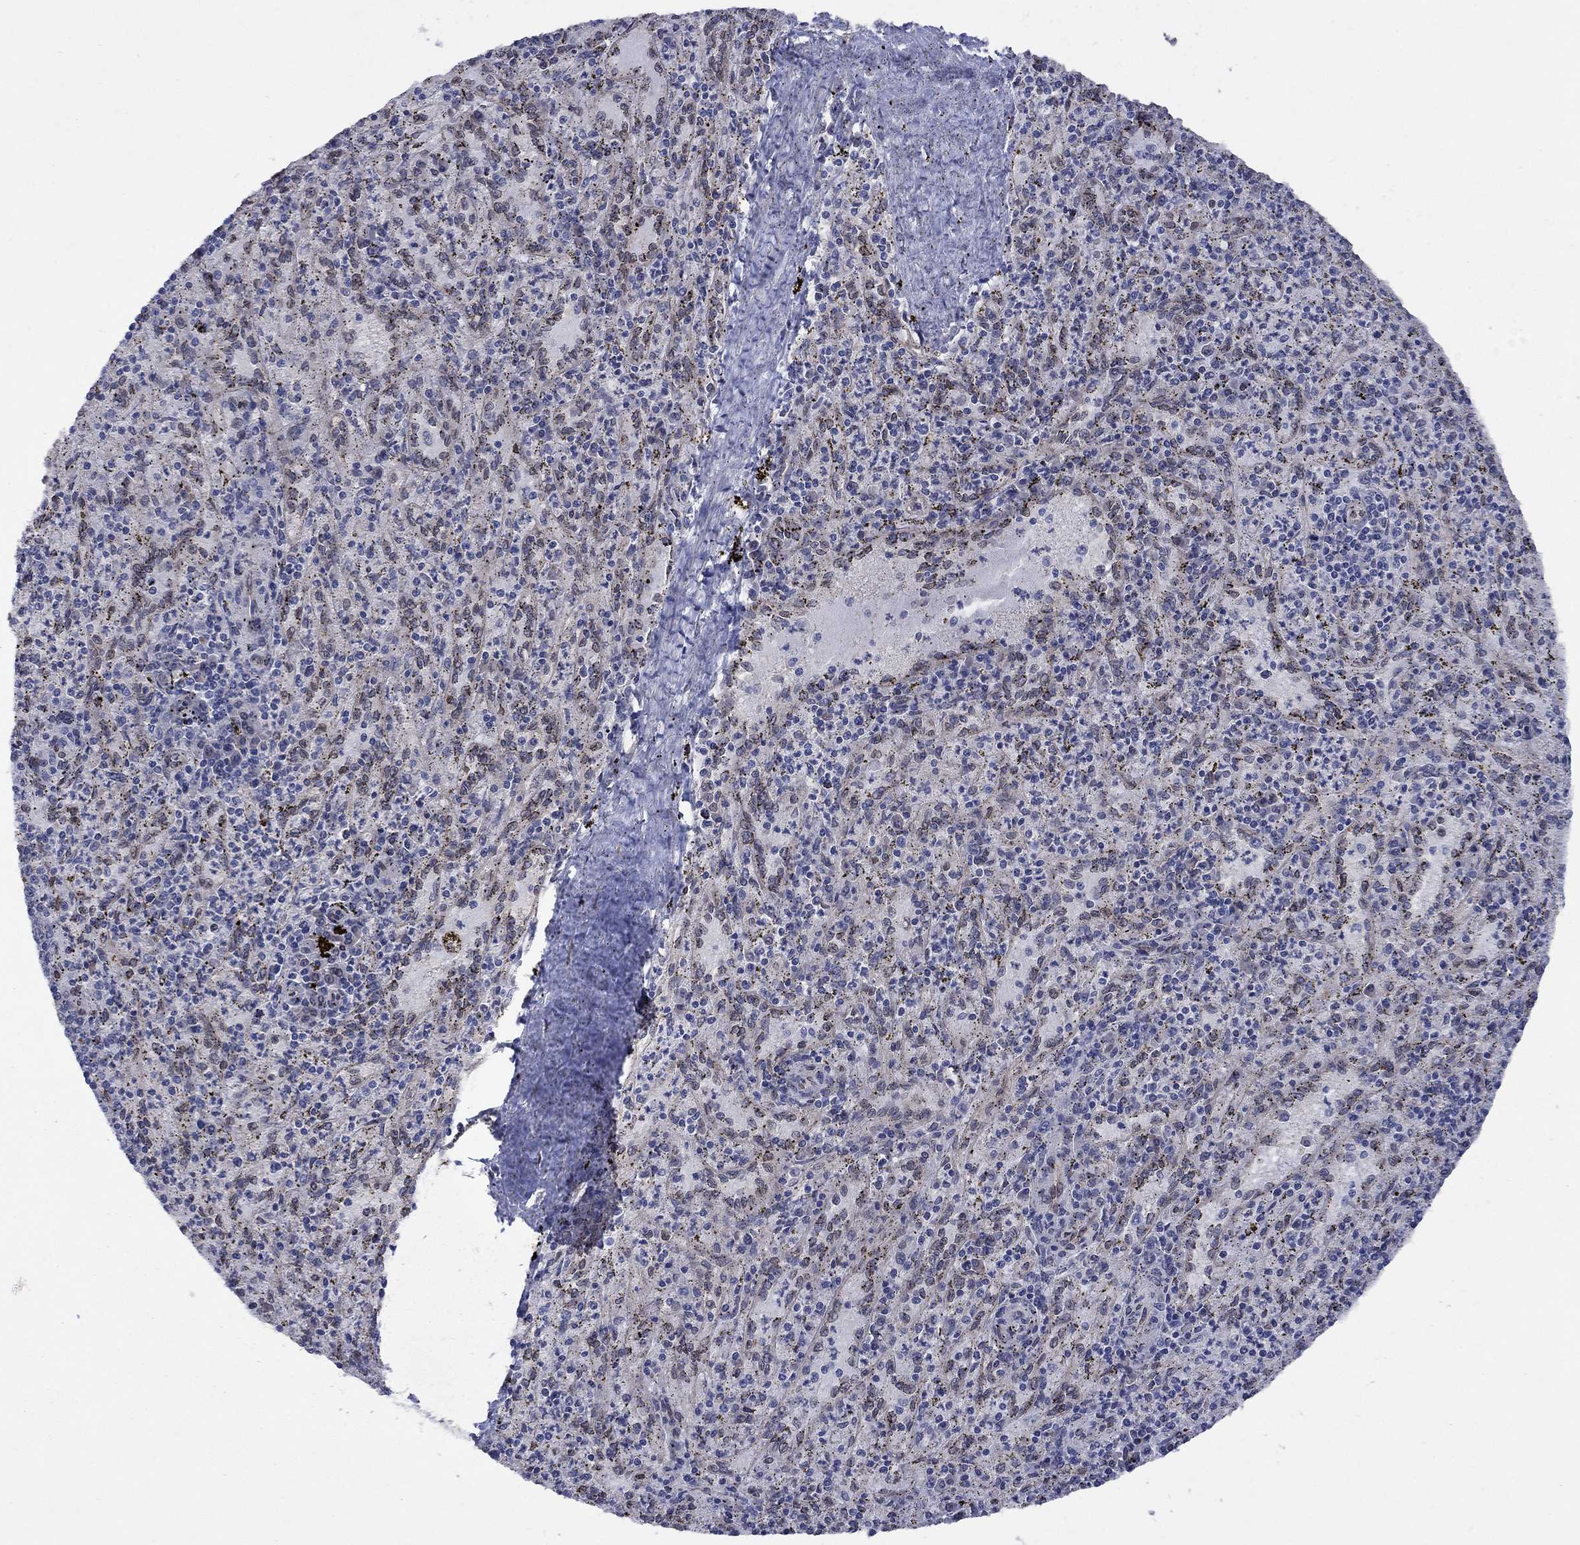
{"staining": {"intensity": "negative", "quantity": "none", "location": "none"}, "tissue": "spleen", "cell_type": "Cells in red pulp", "image_type": "normal", "snomed": [{"axis": "morphology", "description": "Normal tissue, NOS"}, {"axis": "topography", "description": "Spleen"}], "caption": "Protein analysis of normal spleen shows no significant positivity in cells in red pulp.", "gene": "EMC9", "patient": {"sex": "male", "age": 60}}